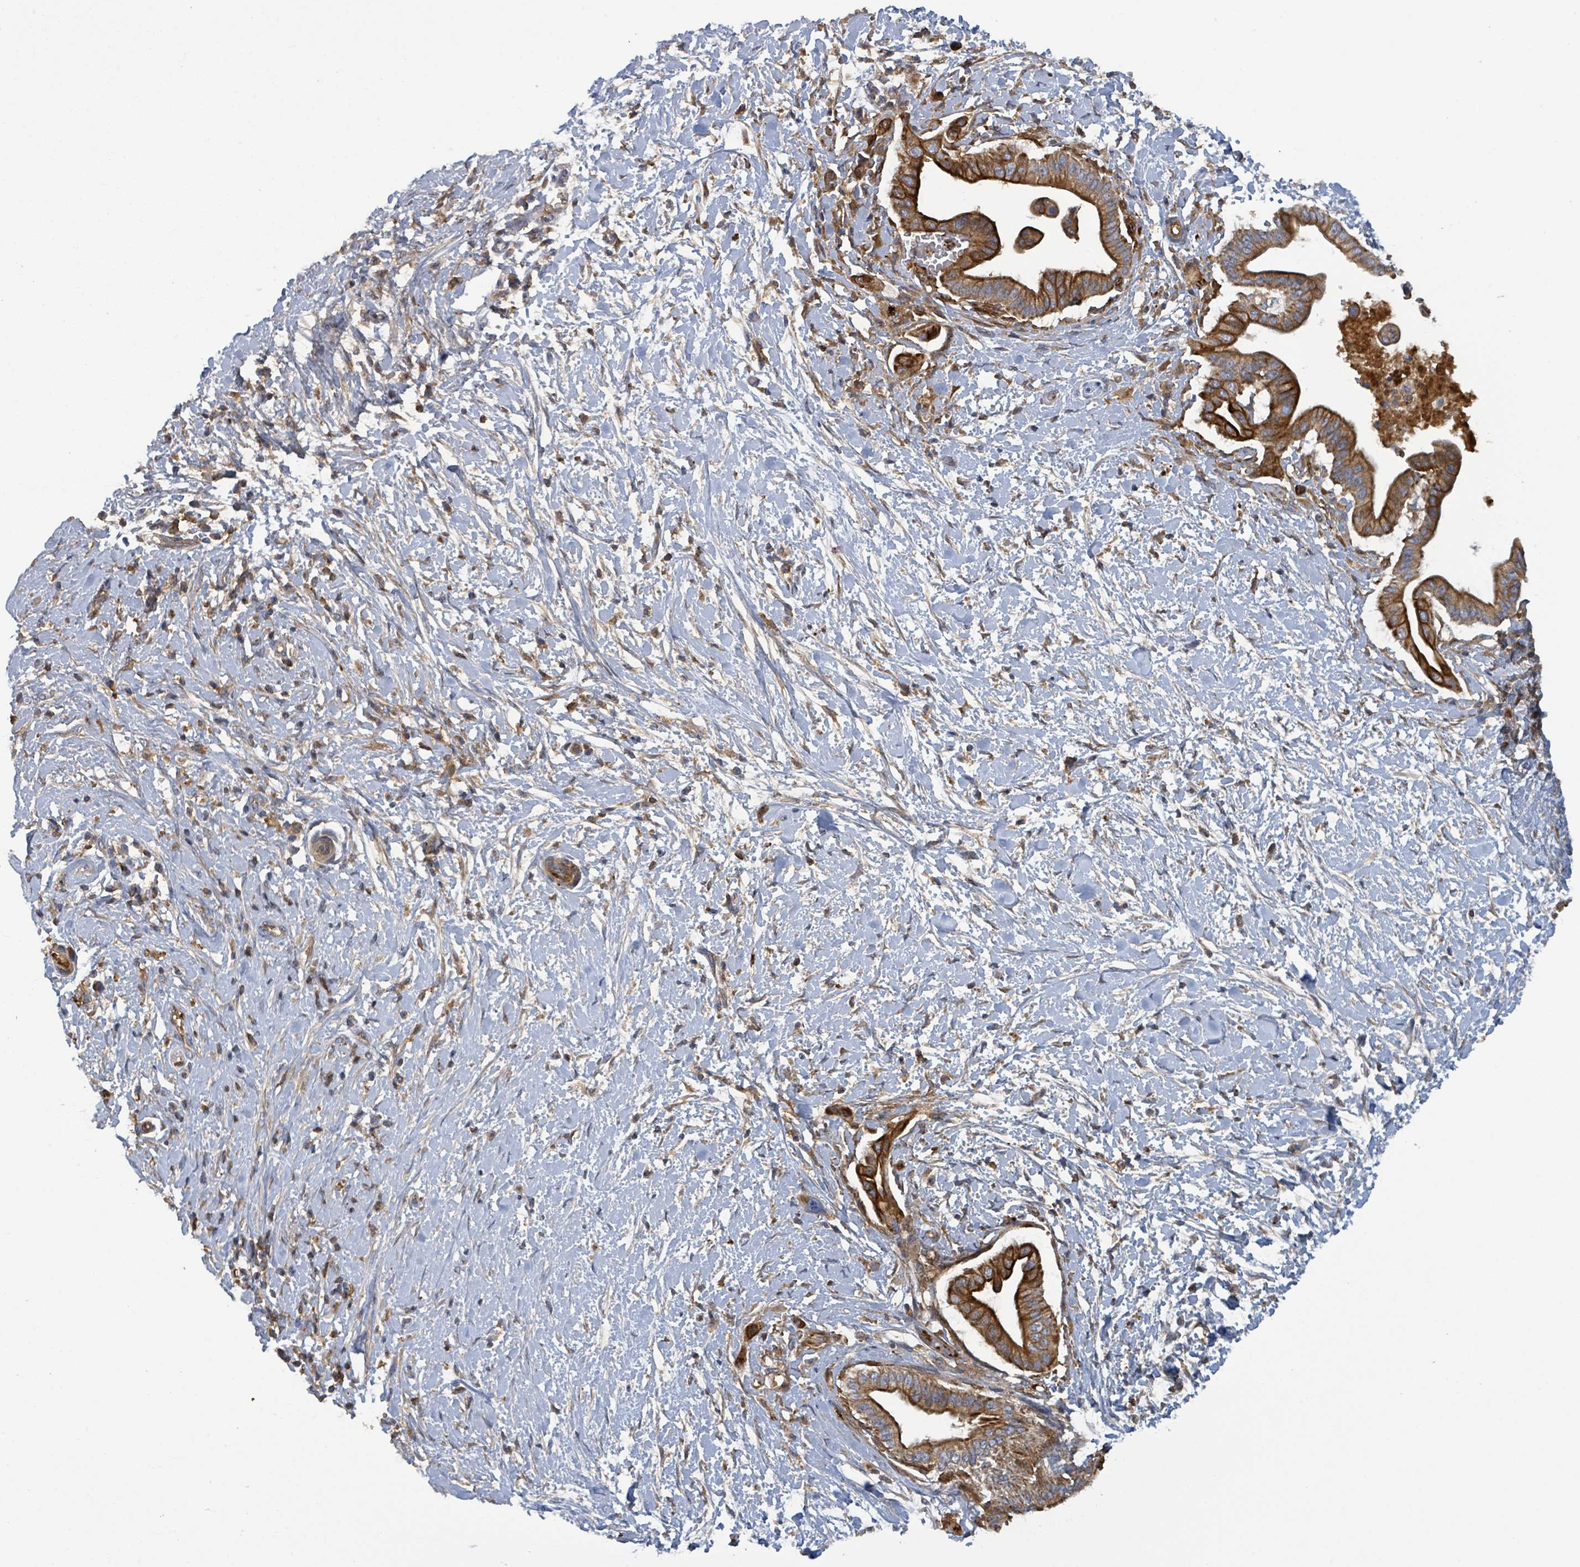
{"staining": {"intensity": "strong", "quantity": ">75%", "location": "cytoplasmic/membranous"}, "tissue": "pancreatic cancer", "cell_type": "Tumor cells", "image_type": "cancer", "snomed": [{"axis": "morphology", "description": "Adenocarcinoma, NOS"}, {"axis": "topography", "description": "Pancreas"}], "caption": "Immunohistochemistry (IHC) micrograph of human pancreatic cancer stained for a protein (brown), which exhibits high levels of strong cytoplasmic/membranous staining in about >75% of tumor cells.", "gene": "PLAAT1", "patient": {"sex": "male", "age": 68}}